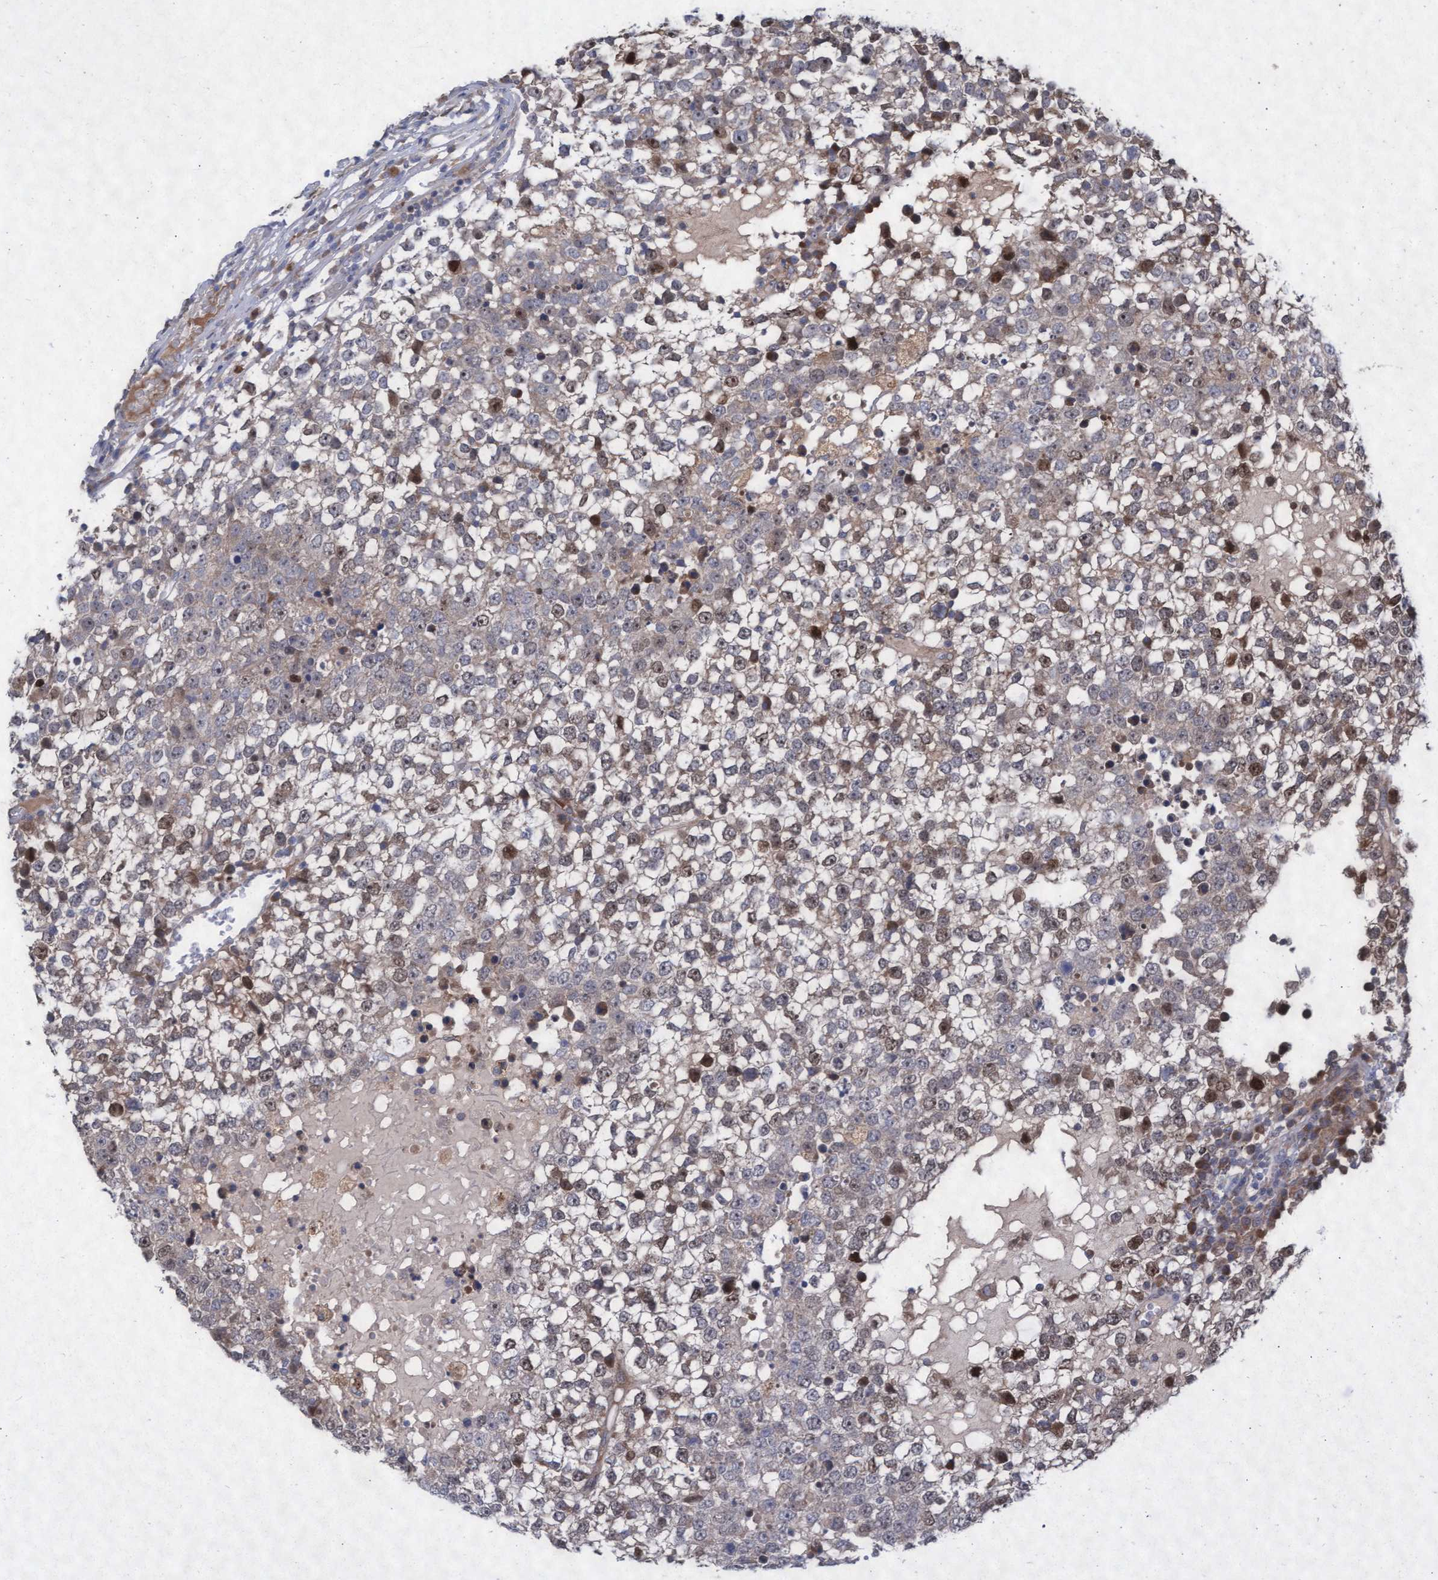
{"staining": {"intensity": "moderate", "quantity": "<25%", "location": "nuclear"}, "tissue": "testis cancer", "cell_type": "Tumor cells", "image_type": "cancer", "snomed": [{"axis": "morphology", "description": "Seminoma, NOS"}, {"axis": "topography", "description": "Testis"}], "caption": "Immunohistochemistry (IHC) micrograph of neoplastic tissue: testis seminoma stained using immunohistochemistry reveals low levels of moderate protein expression localized specifically in the nuclear of tumor cells, appearing as a nuclear brown color.", "gene": "ABCF2", "patient": {"sex": "male", "age": 65}}